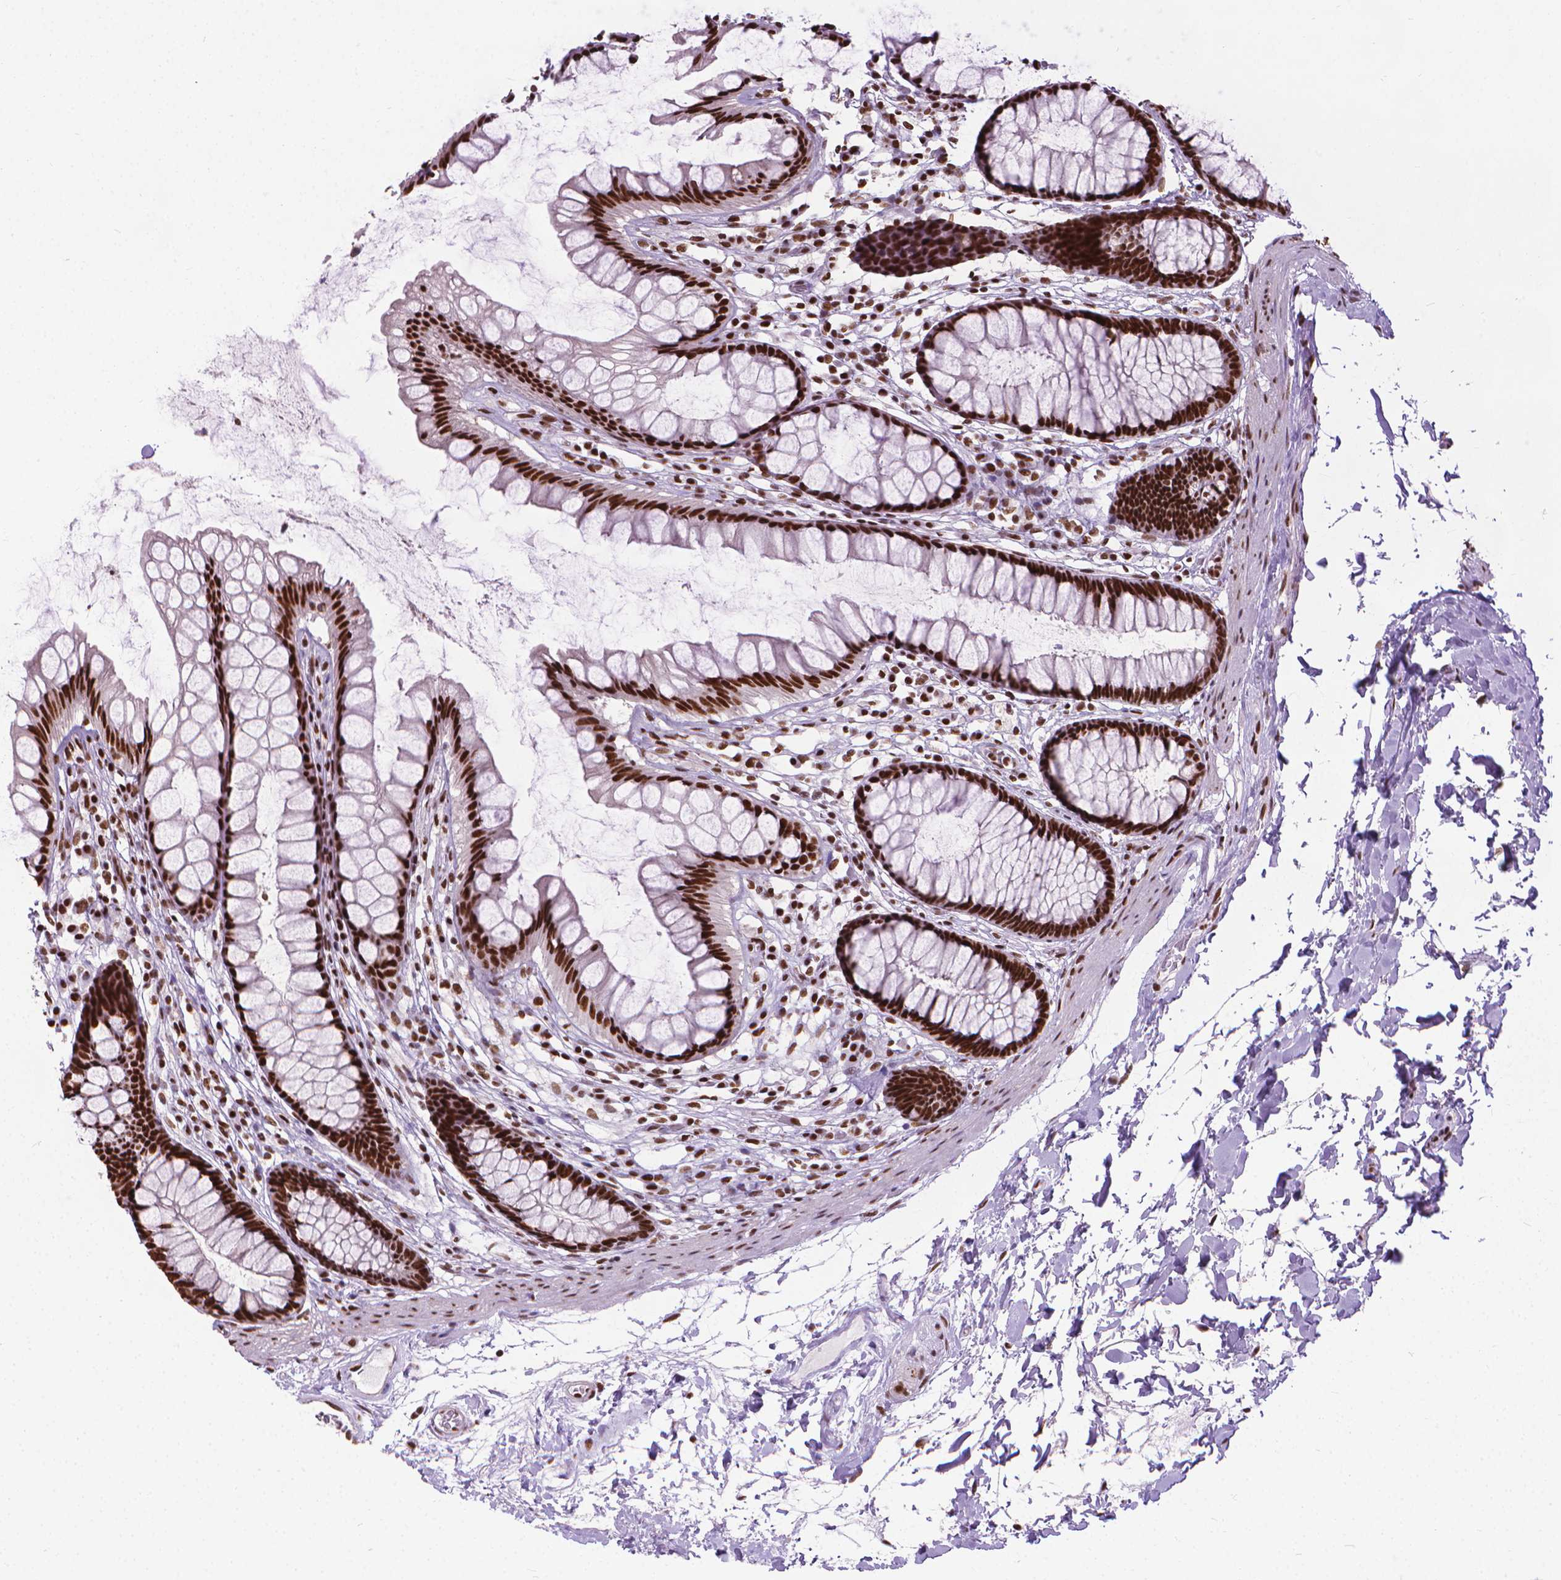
{"staining": {"intensity": "strong", "quantity": ">75%", "location": "nuclear"}, "tissue": "rectum", "cell_type": "Glandular cells", "image_type": "normal", "snomed": [{"axis": "morphology", "description": "Normal tissue, NOS"}, {"axis": "topography", "description": "Rectum"}], "caption": "The micrograph shows a brown stain indicating the presence of a protein in the nuclear of glandular cells in rectum.", "gene": "AKAP8", "patient": {"sex": "male", "age": 72}}